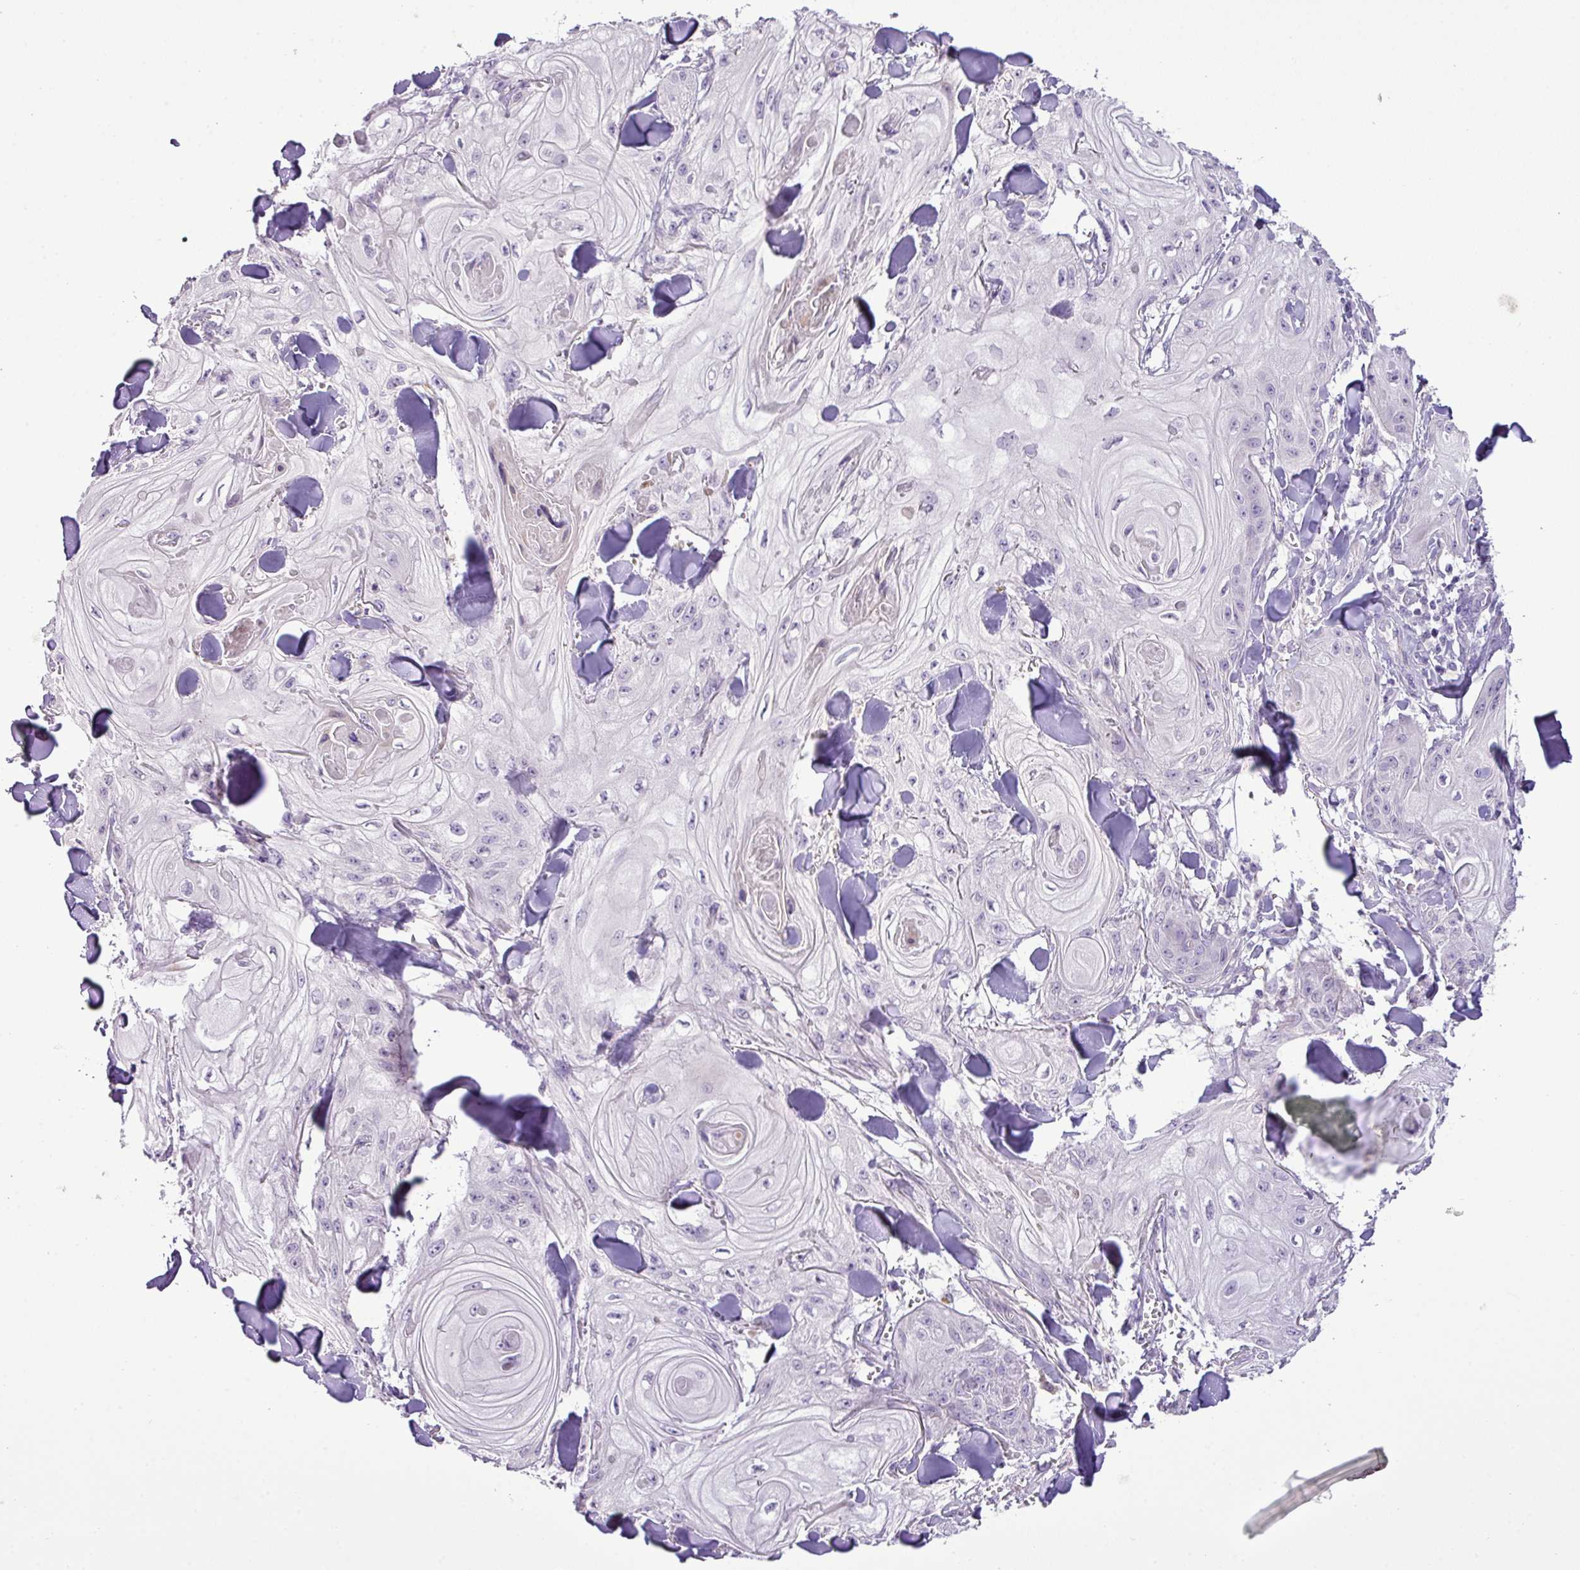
{"staining": {"intensity": "negative", "quantity": "none", "location": "none"}, "tissue": "skin cancer", "cell_type": "Tumor cells", "image_type": "cancer", "snomed": [{"axis": "morphology", "description": "Squamous cell carcinoma, NOS"}, {"axis": "topography", "description": "Skin"}], "caption": "Tumor cells show no significant positivity in skin cancer (squamous cell carcinoma). (DAB IHC visualized using brightfield microscopy, high magnification).", "gene": "DNAJB13", "patient": {"sex": "male", "age": 74}}